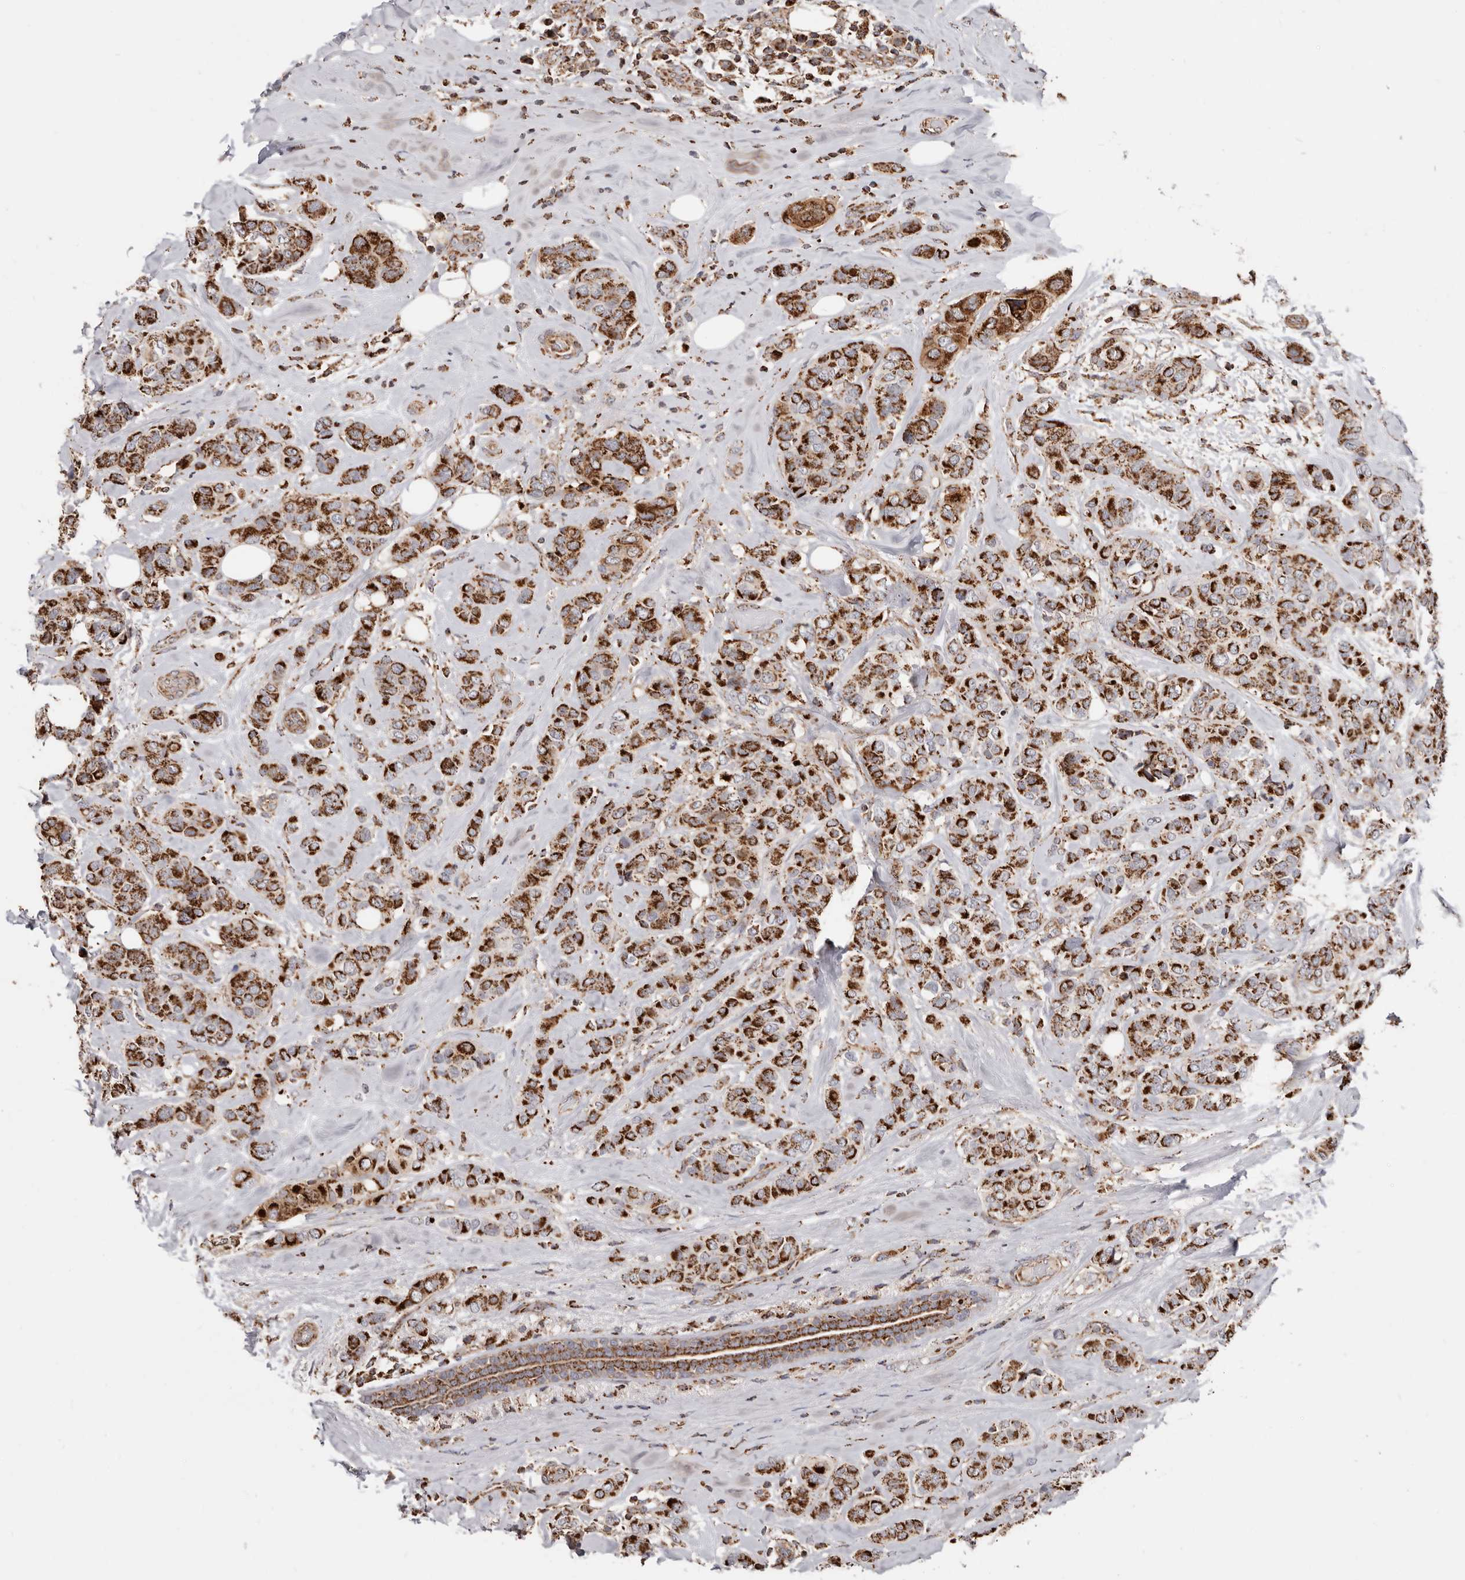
{"staining": {"intensity": "strong", "quantity": ">75%", "location": "cytoplasmic/membranous"}, "tissue": "breast cancer", "cell_type": "Tumor cells", "image_type": "cancer", "snomed": [{"axis": "morphology", "description": "Lobular carcinoma"}, {"axis": "topography", "description": "Breast"}], "caption": "This is a histology image of immunohistochemistry staining of lobular carcinoma (breast), which shows strong staining in the cytoplasmic/membranous of tumor cells.", "gene": "PRKACB", "patient": {"sex": "female", "age": 51}}